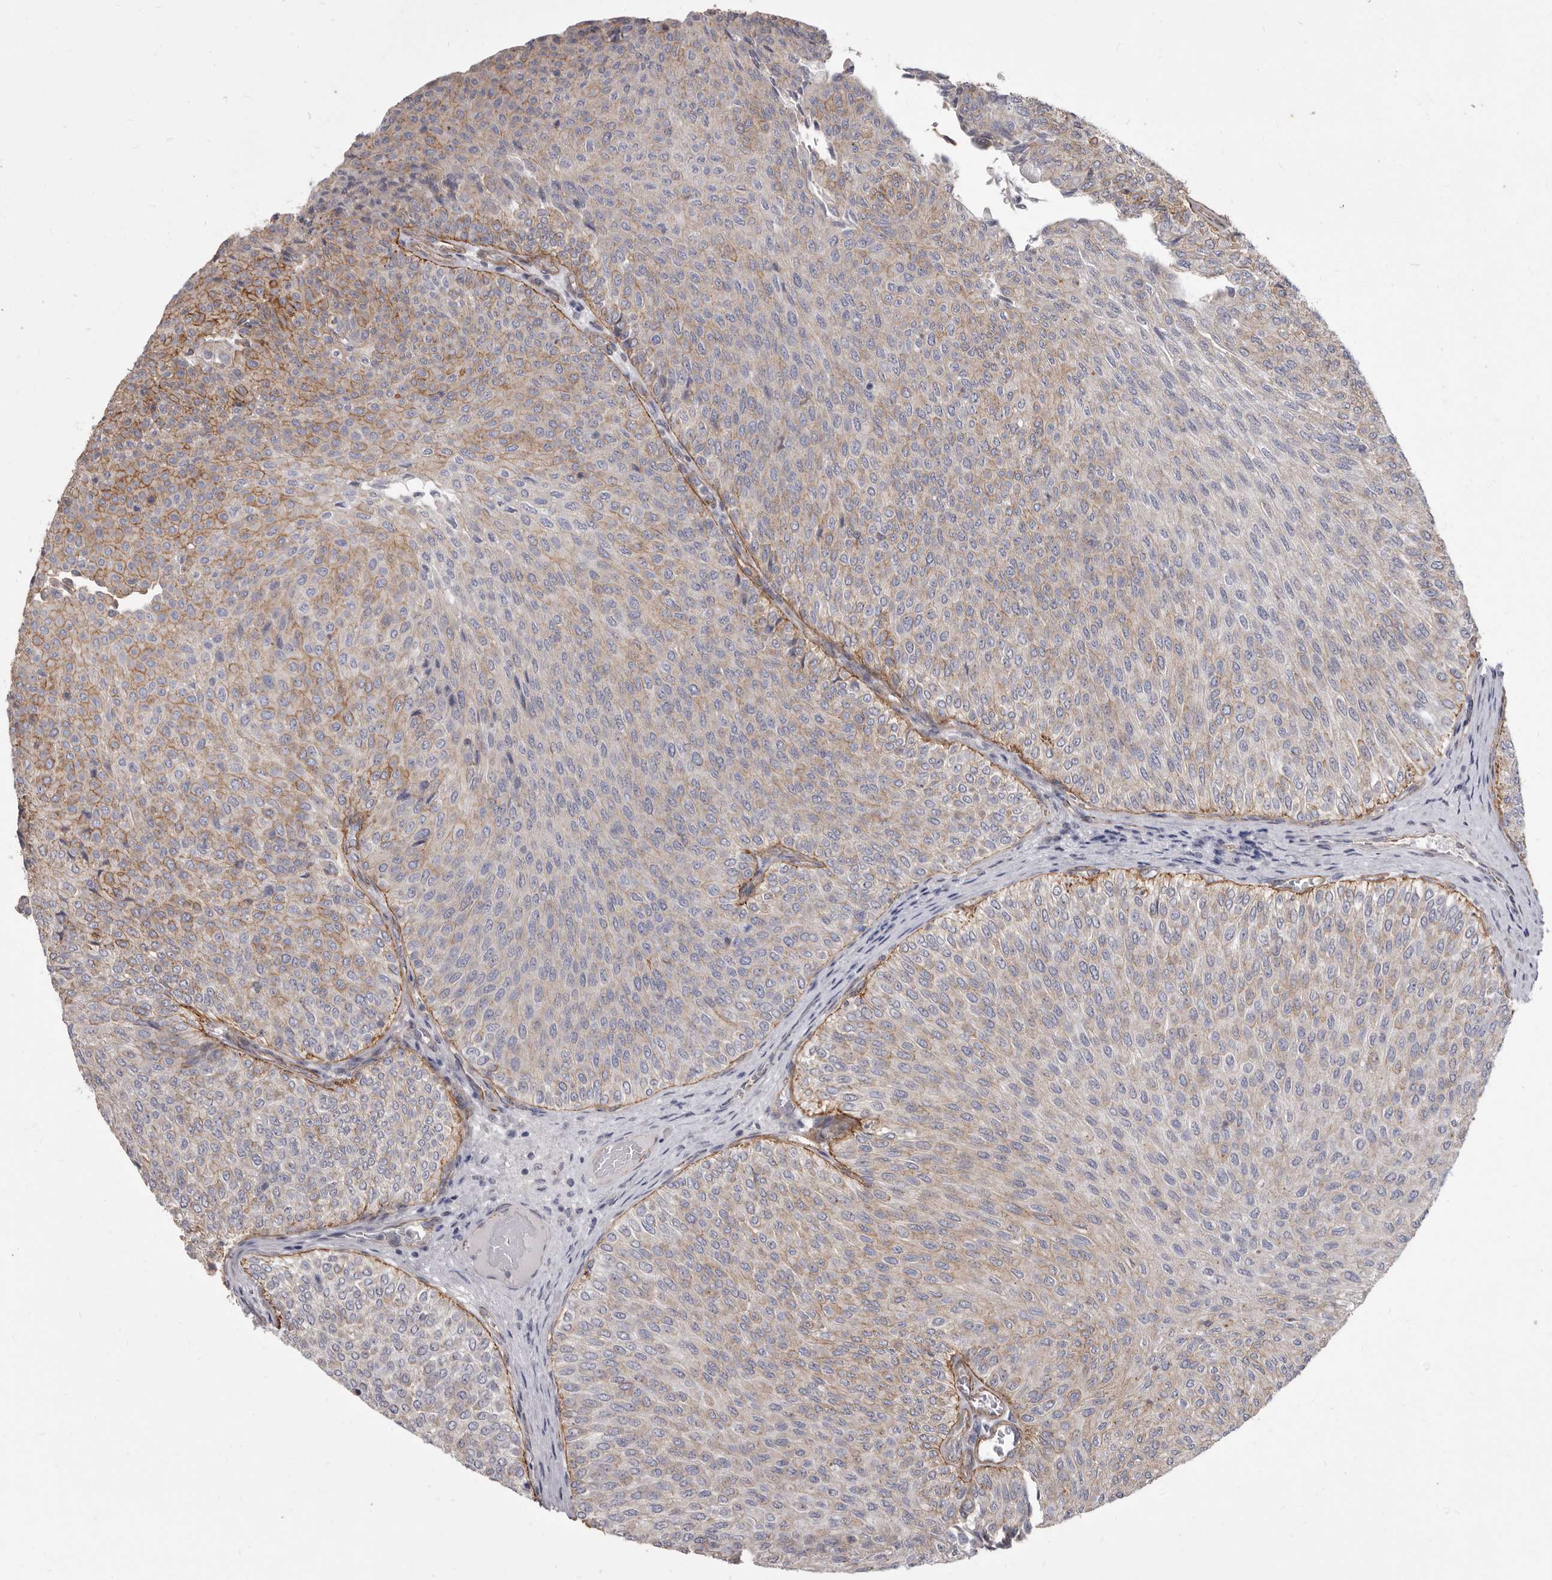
{"staining": {"intensity": "weak", "quantity": "25%-75%", "location": "cytoplasmic/membranous"}, "tissue": "urothelial cancer", "cell_type": "Tumor cells", "image_type": "cancer", "snomed": [{"axis": "morphology", "description": "Urothelial carcinoma, Low grade"}, {"axis": "topography", "description": "Urinary bladder"}], "caption": "Protein expression analysis of human urothelial cancer reveals weak cytoplasmic/membranous positivity in about 25%-75% of tumor cells. The staining is performed using DAB (3,3'-diaminobenzidine) brown chromogen to label protein expression. The nuclei are counter-stained blue using hematoxylin.", "gene": "P2RX6", "patient": {"sex": "male", "age": 78}}